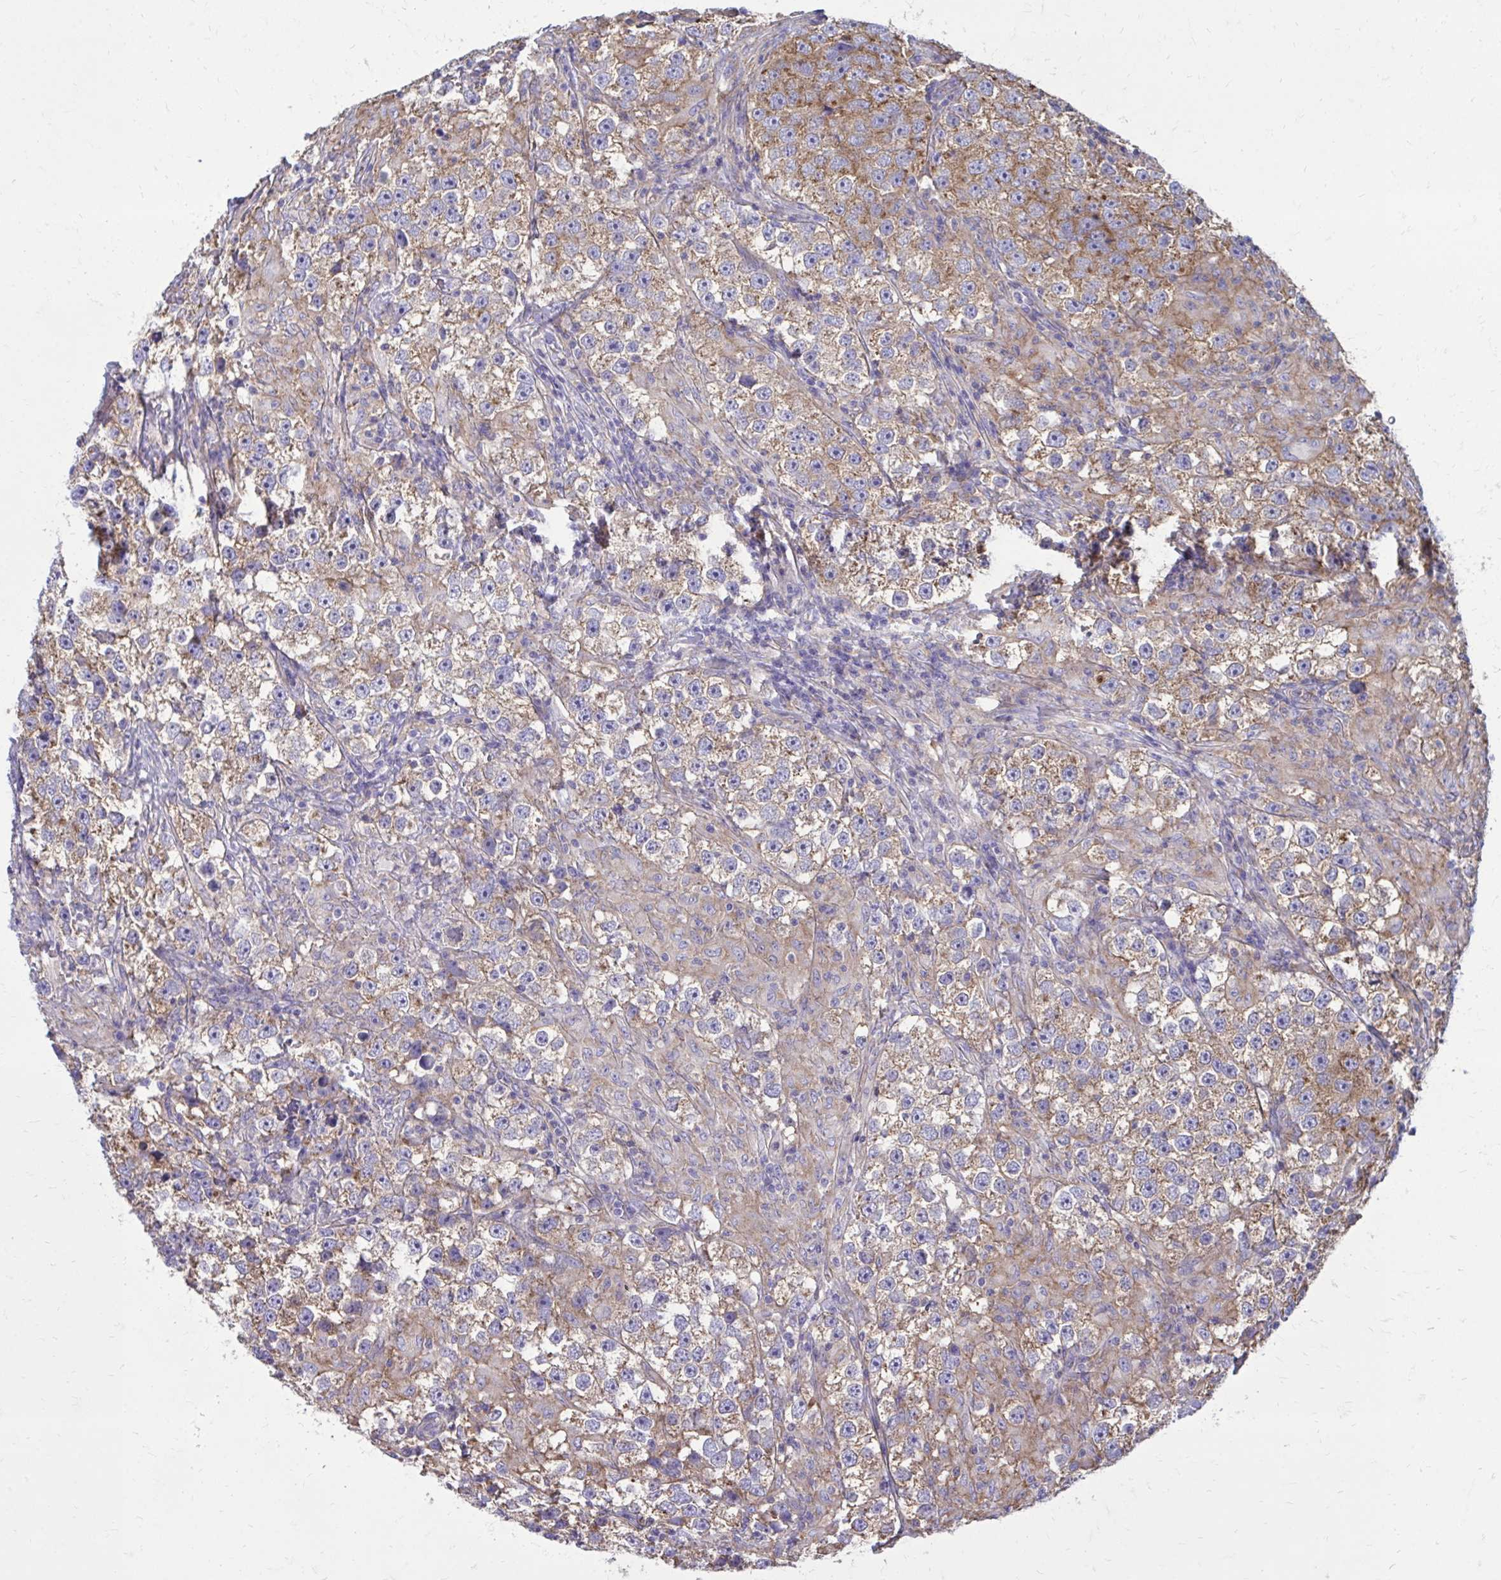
{"staining": {"intensity": "moderate", "quantity": ">75%", "location": "cytoplasmic/membranous"}, "tissue": "testis cancer", "cell_type": "Tumor cells", "image_type": "cancer", "snomed": [{"axis": "morphology", "description": "Seminoma, NOS"}, {"axis": "topography", "description": "Testis"}], "caption": "Immunohistochemical staining of testis seminoma demonstrates medium levels of moderate cytoplasmic/membranous positivity in about >75% of tumor cells.", "gene": "CLTA", "patient": {"sex": "male", "age": 46}}